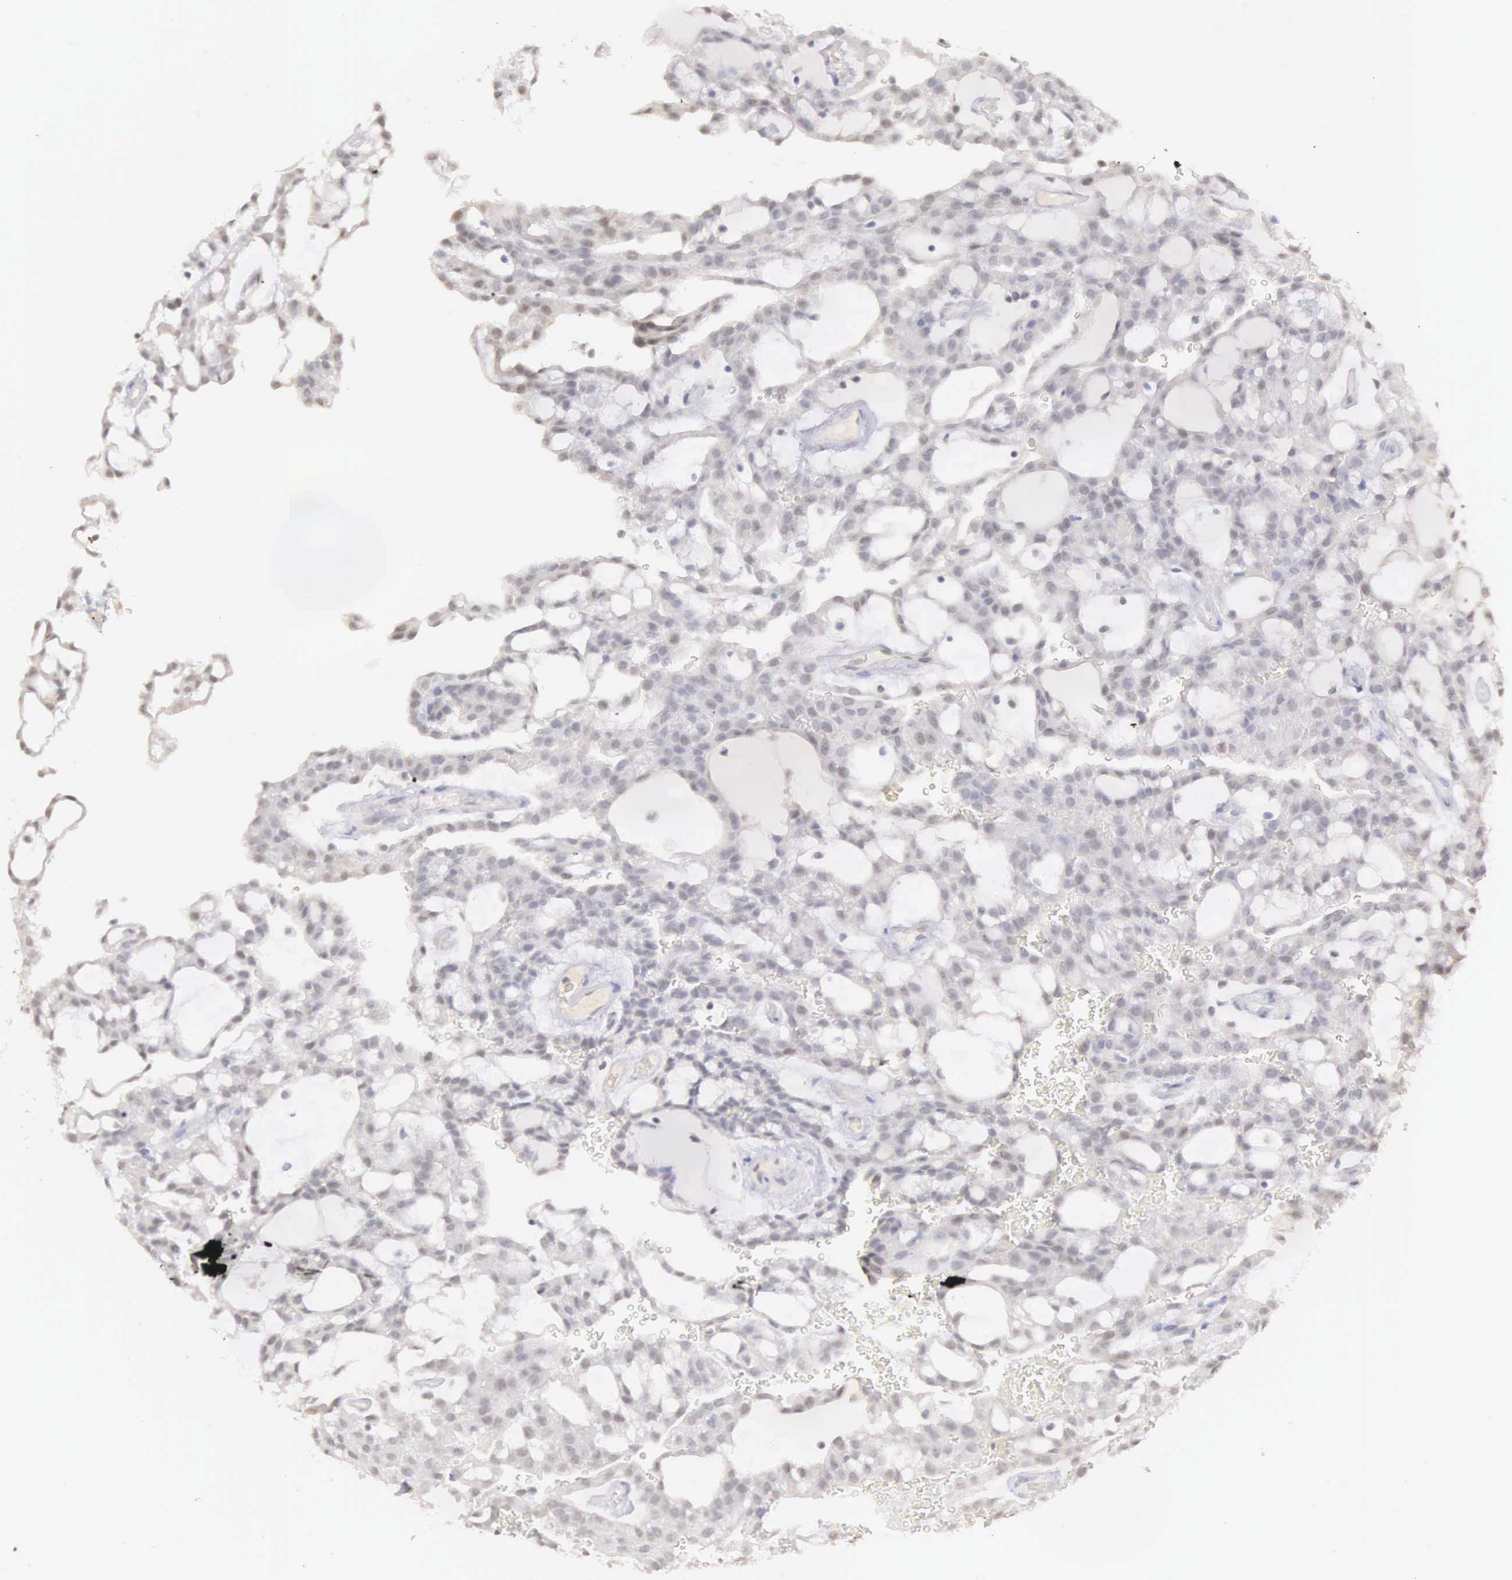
{"staining": {"intensity": "negative", "quantity": "none", "location": "none"}, "tissue": "renal cancer", "cell_type": "Tumor cells", "image_type": "cancer", "snomed": [{"axis": "morphology", "description": "Adenocarcinoma, NOS"}, {"axis": "topography", "description": "Kidney"}], "caption": "Human renal cancer stained for a protein using immunohistochemistry (IHC) reveals no positivity in tumor cells.", "gene": "UBA1", "patient": {"sex": "male", "age": 63}}